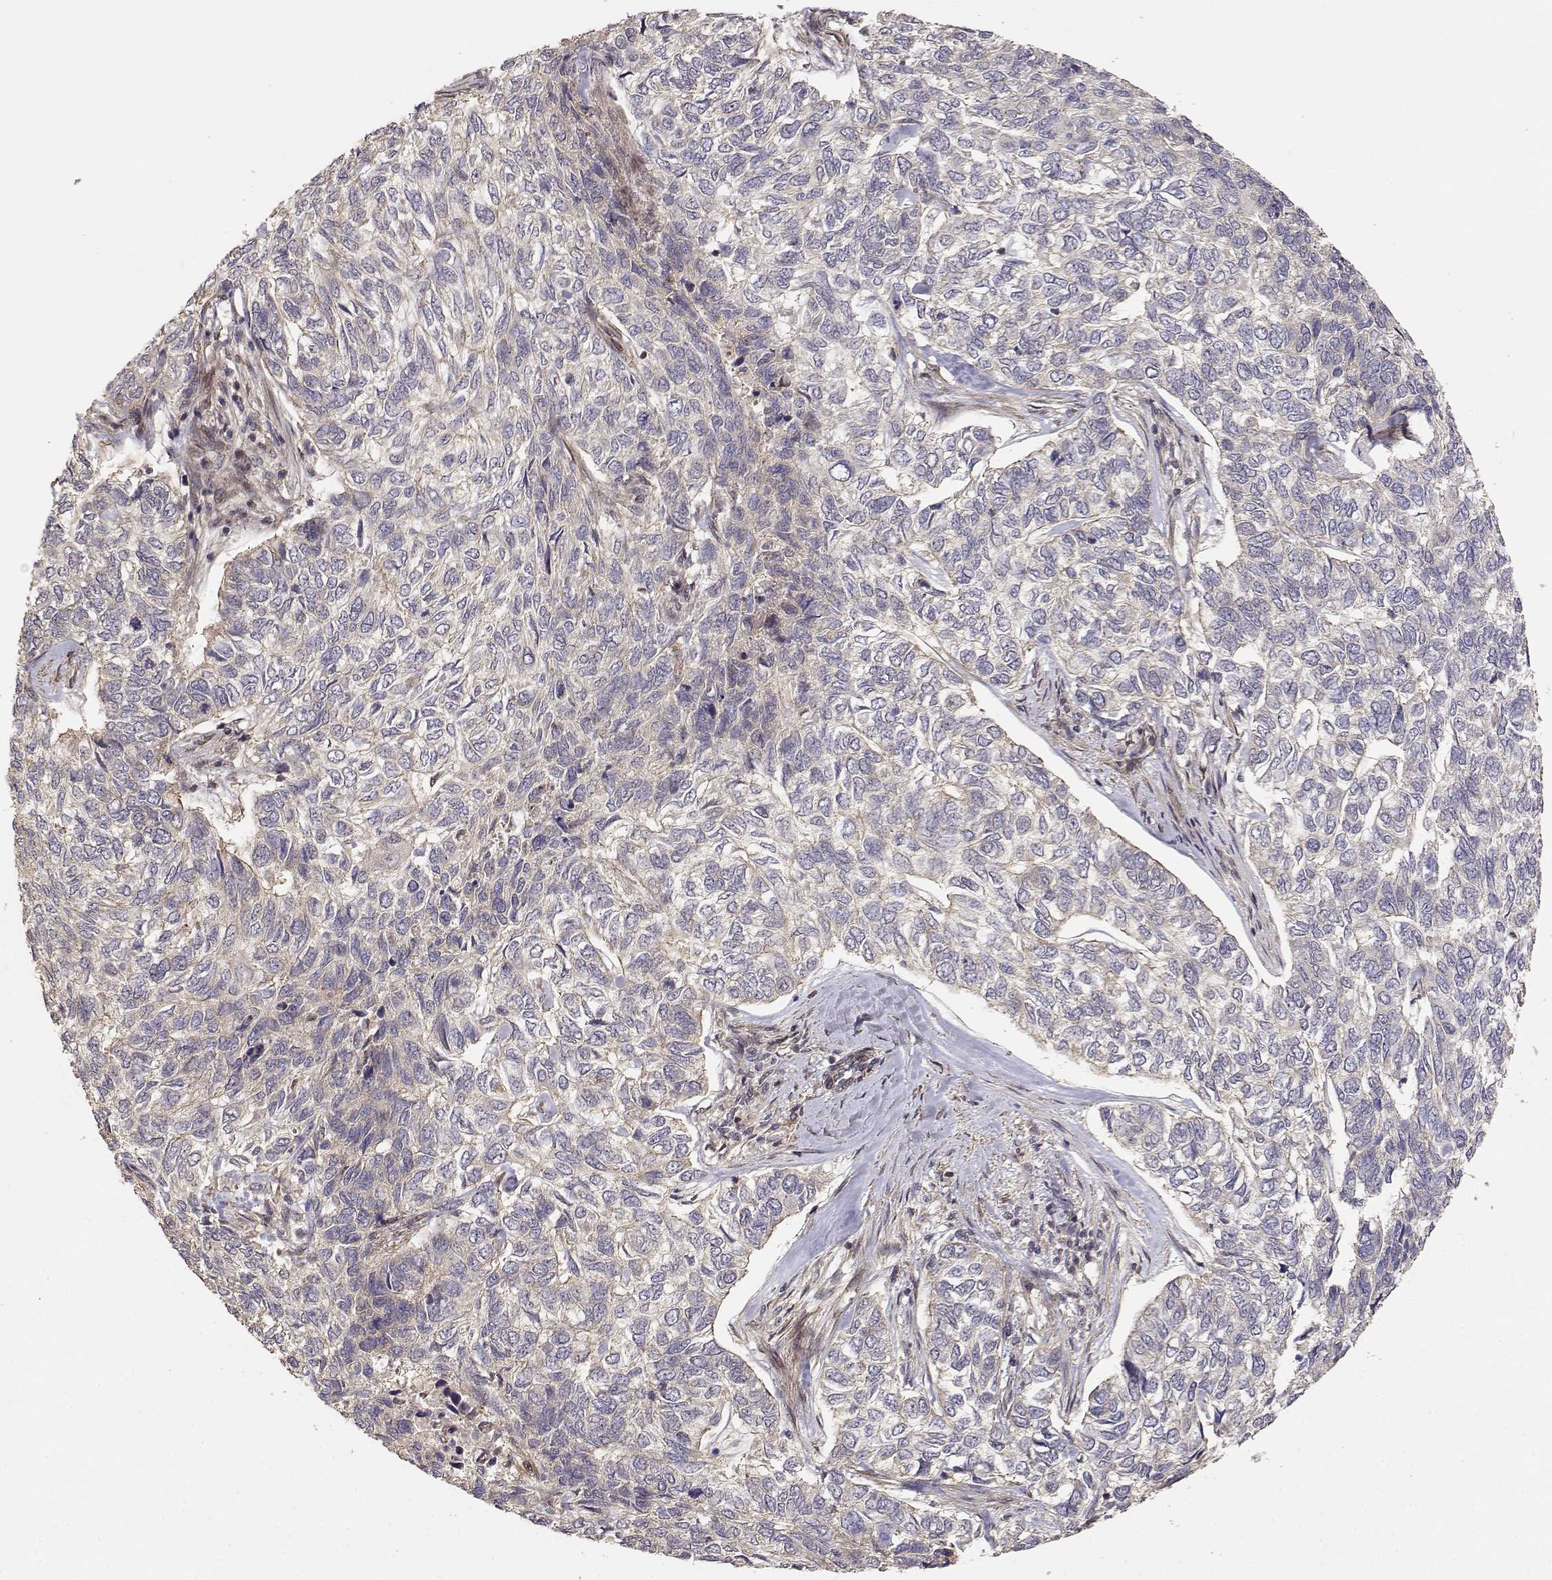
{"staining": {"intensity": "weak", "quantity": "<25%", "location": "cytoplasmic/membranous"}, "tissue": "skin cancer", "cell_type": "Tumor cells", "image_type": "cancer", "snomed": [{"axis": "morphology", "description": "Basal cell carcinoma"}, {"axis": "topography", "description": "Skin"}], "caption": "Immunohistochemical staining of basal cell carcinoma (skin) demonstrates no significant expression in tumor cells. The staining was performed using DAB (3,3'-diaminobenzidine) to visualize the protein expression in brown, while the nuclei were stained in blue with hematoxylin (Magnification: 20x).", "gene": "PICK1", "patient": {"sex": "female", "age": 65}}